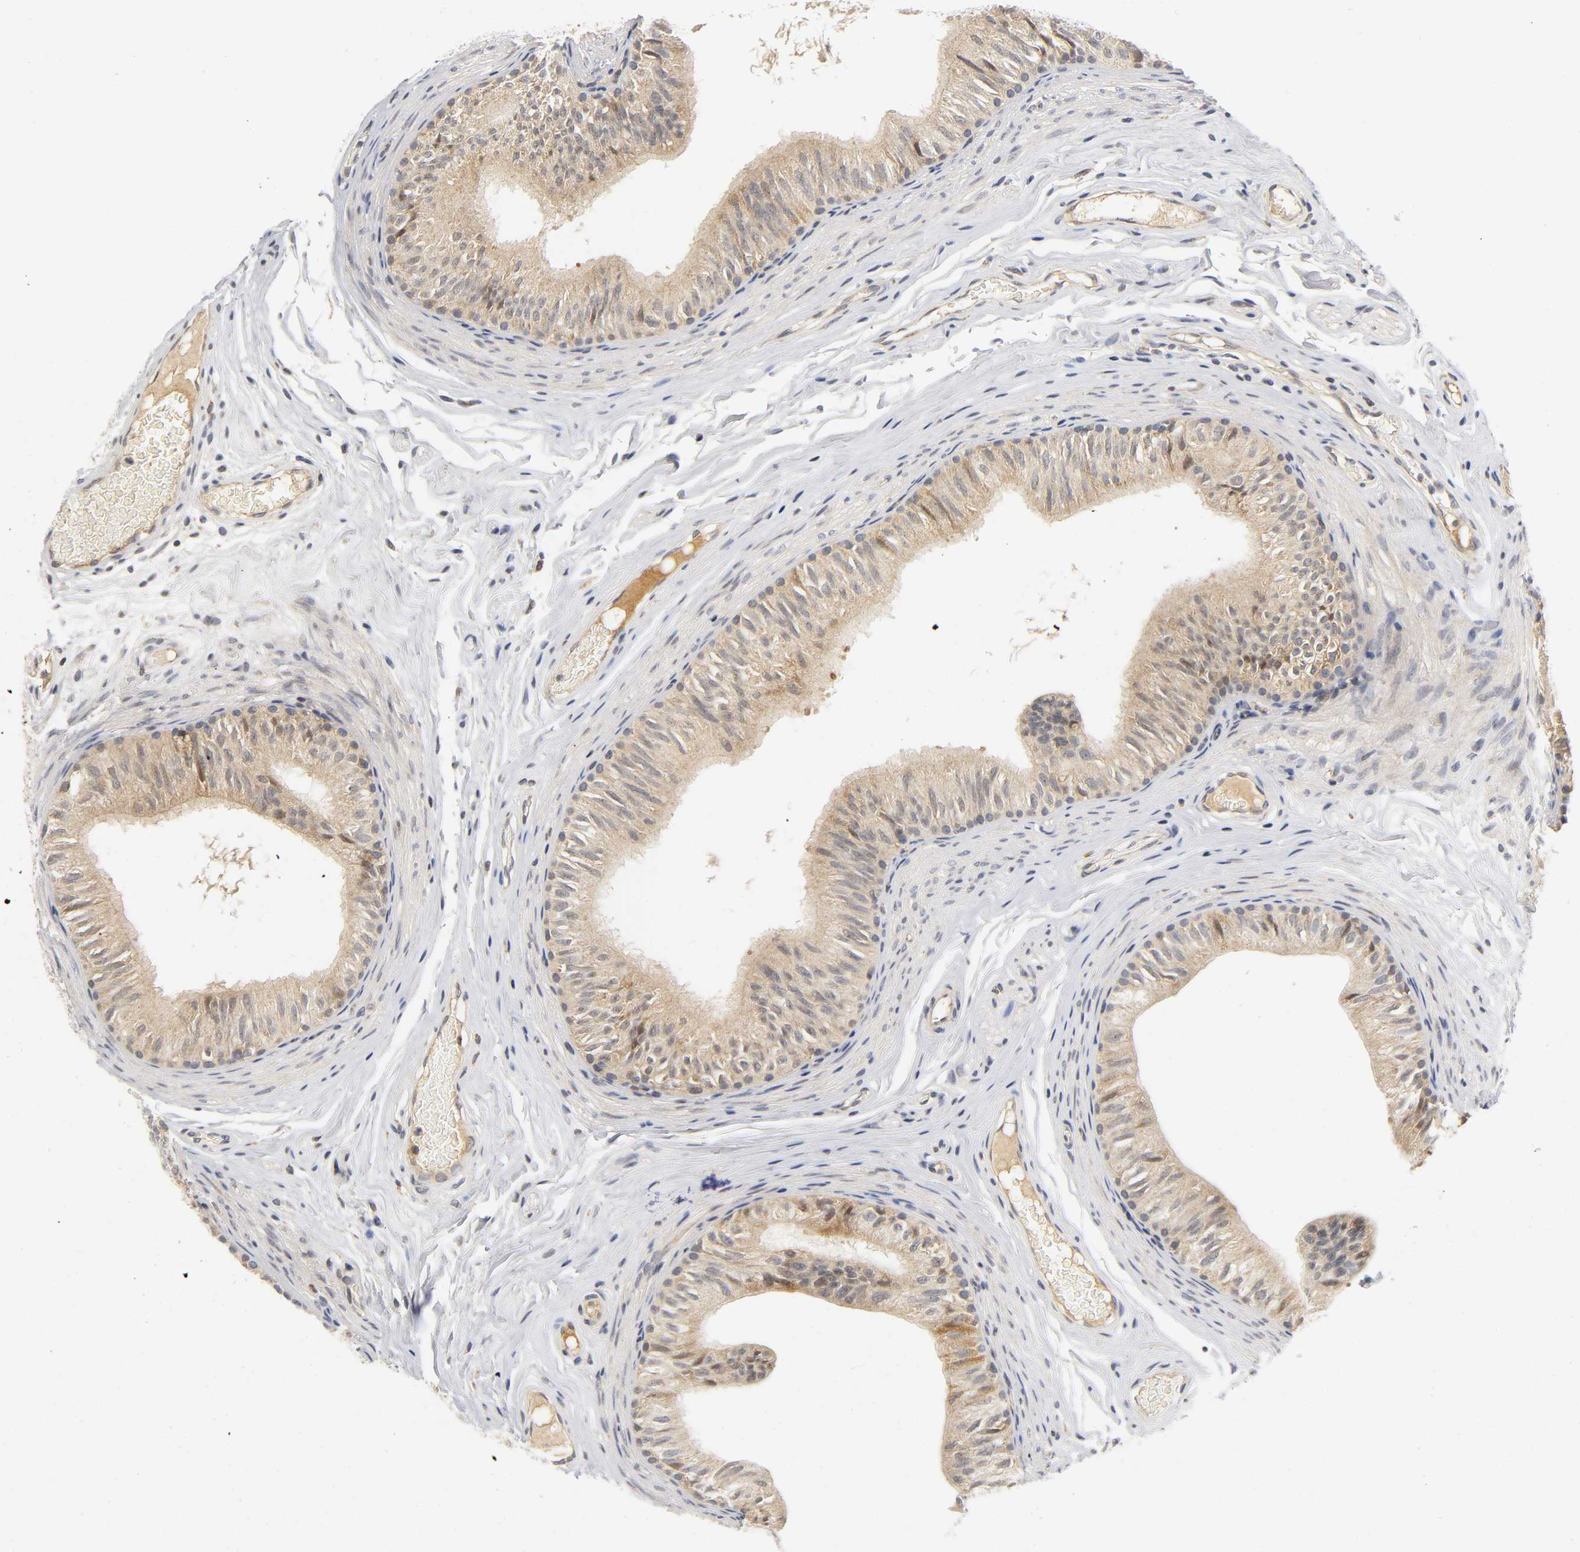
{"staining": {"intensity": "weak", "quantity": ">75%", "location": "cytoplasmic/membranous"}, "tissue": "epididymis", "cell_type": "Glandular cells", "image_type": "normal", "snomed": [{"axis": "morphology", "description": "Normal tissue, NOS"}, {"axis": "topography", "description": "Testis"}, {"axis": "topography", "description": "Epididymis"}], "caption": "DAB (3,3'-diaminobenzidine) immunohistochemical staining of normal human epididymis demonstrates weak cytoplasmic/membranous protein expression in approximately >75% of glandular cells.", "gene": "NRP1", "patient": {"sex": "male", "age": 36}}